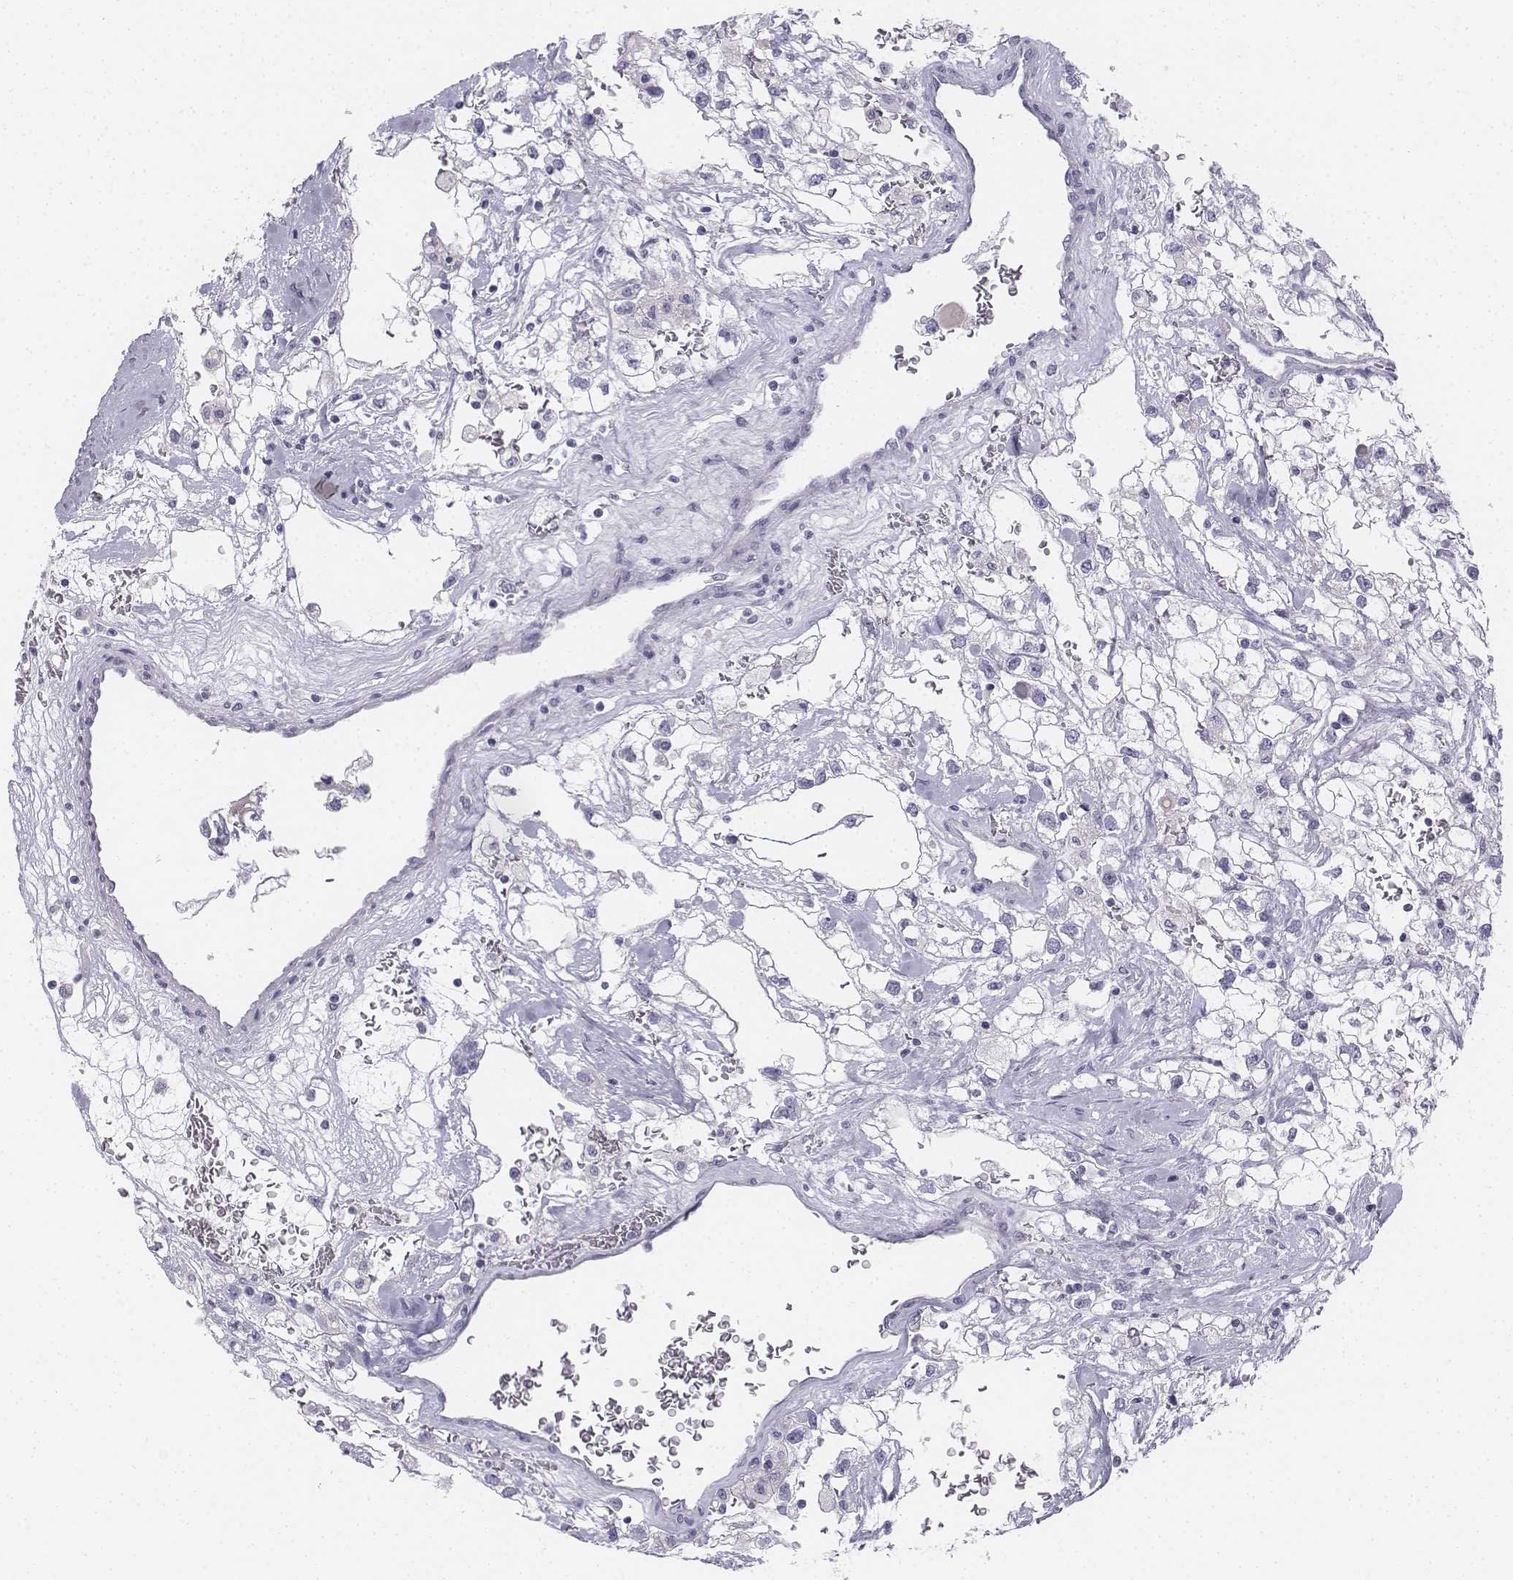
{"staining": {"intensity": "negative", "quantity": "none", "location": "none"}, "tissue": "renal cancer", "cell_type": "Tumor cells", "image_type": "cancer", "snomed": [{"axis": "morphology", "description": "Adenocarcinoma, NOS"}, {"axis": "topography", "description": "Kidney"}], "caption": "DAB immunohistochemical staining of adenocarcinoma (renal) displays no significant positivity in tumor cells. (DAB IHC, high magnification).", "gene": "TH", "patient": {"sex": "male", "age": 59}}